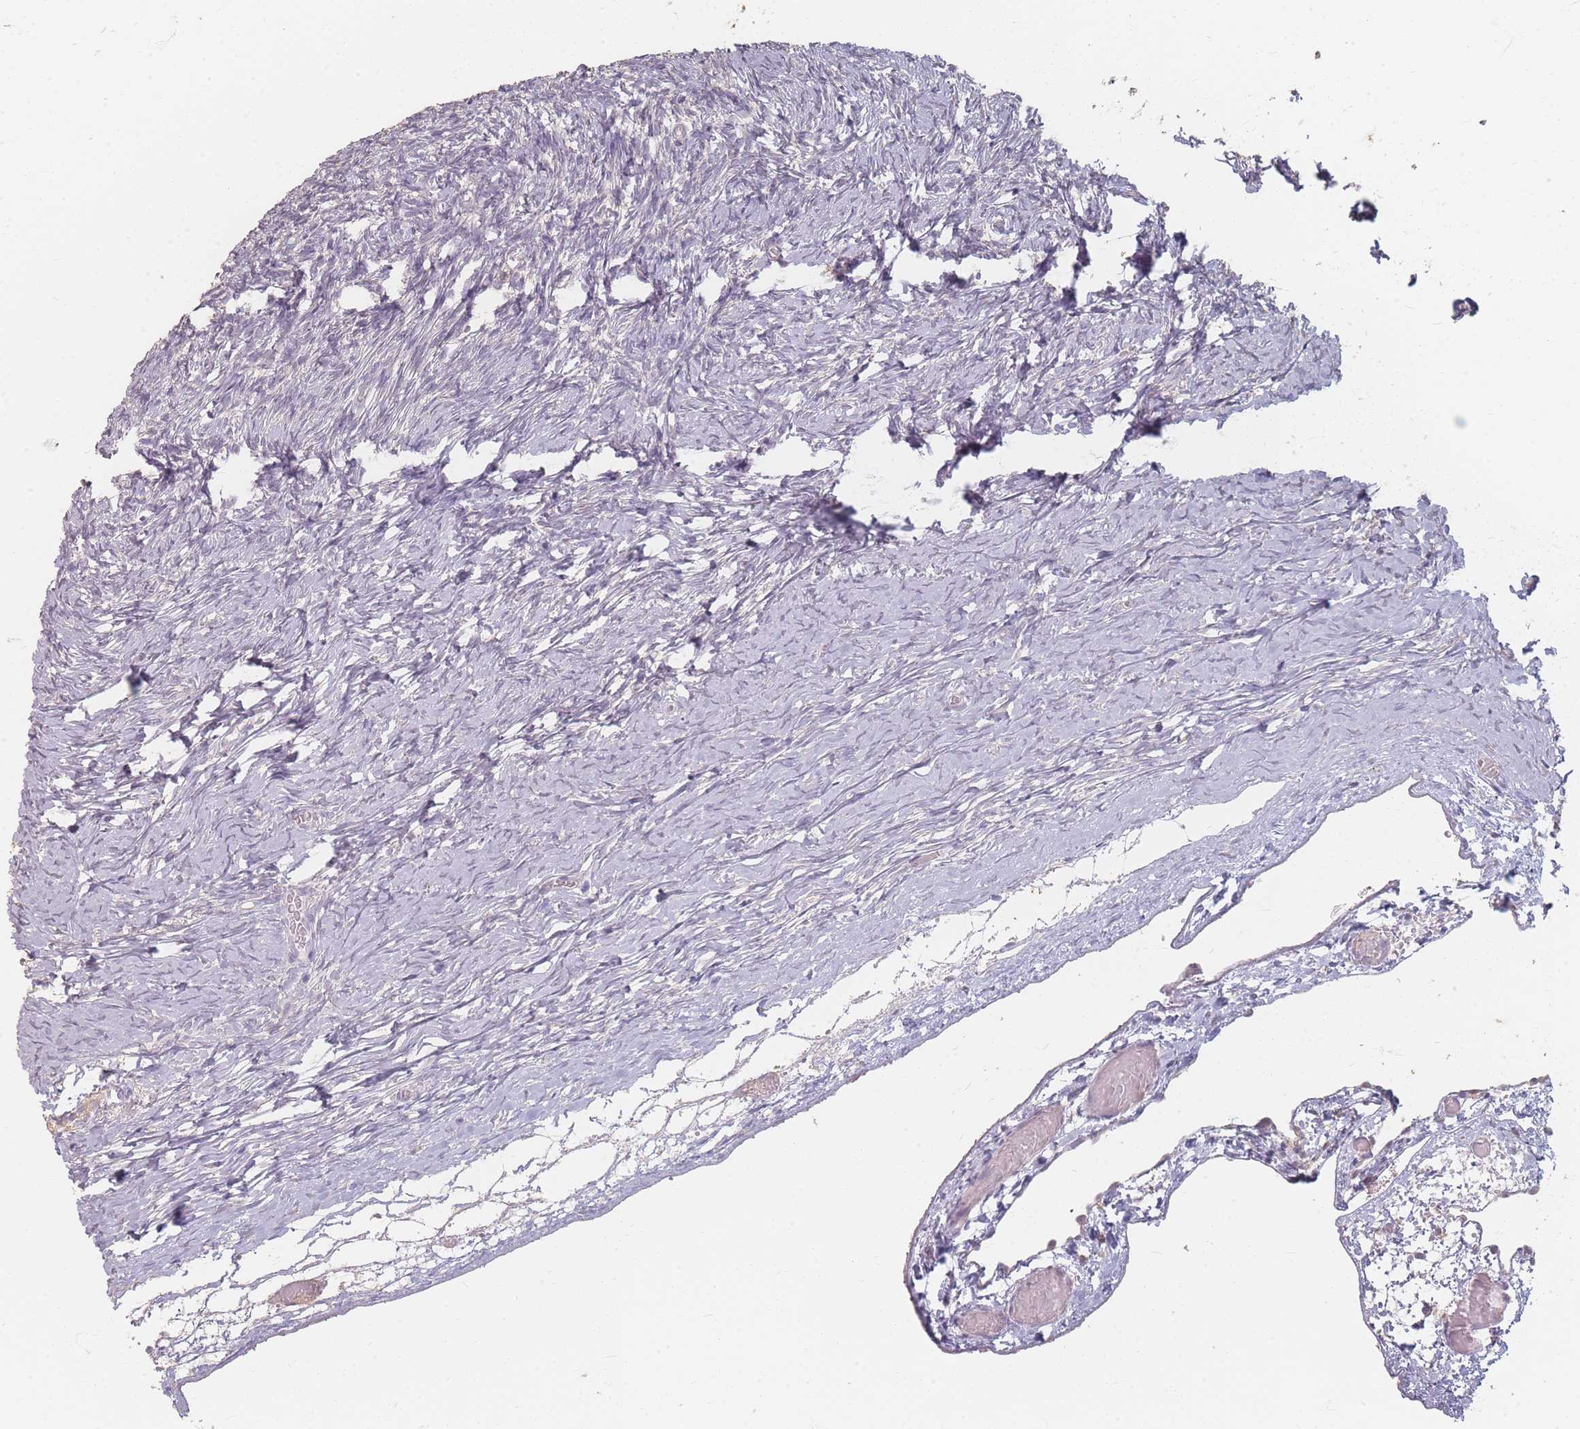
{"staining": {"intensity": "negative", "quantity": "none", "location": "none"}, "tissue": "ovary", "cell_type": "Ovarian stroma cells", "image_type": "normal", "snomed": [{"axis": "morphology", "description": "Normal tissue, NOS"}, {"axis": "topography", "description": "Ovary"}], "caption": "This is an immunohistochemistry photomicrograph of normal human ovary. There is no staining in ovarian stroma cells.", "gene": "RFTN1", "patient": {"sex": "female", "age": 39}}